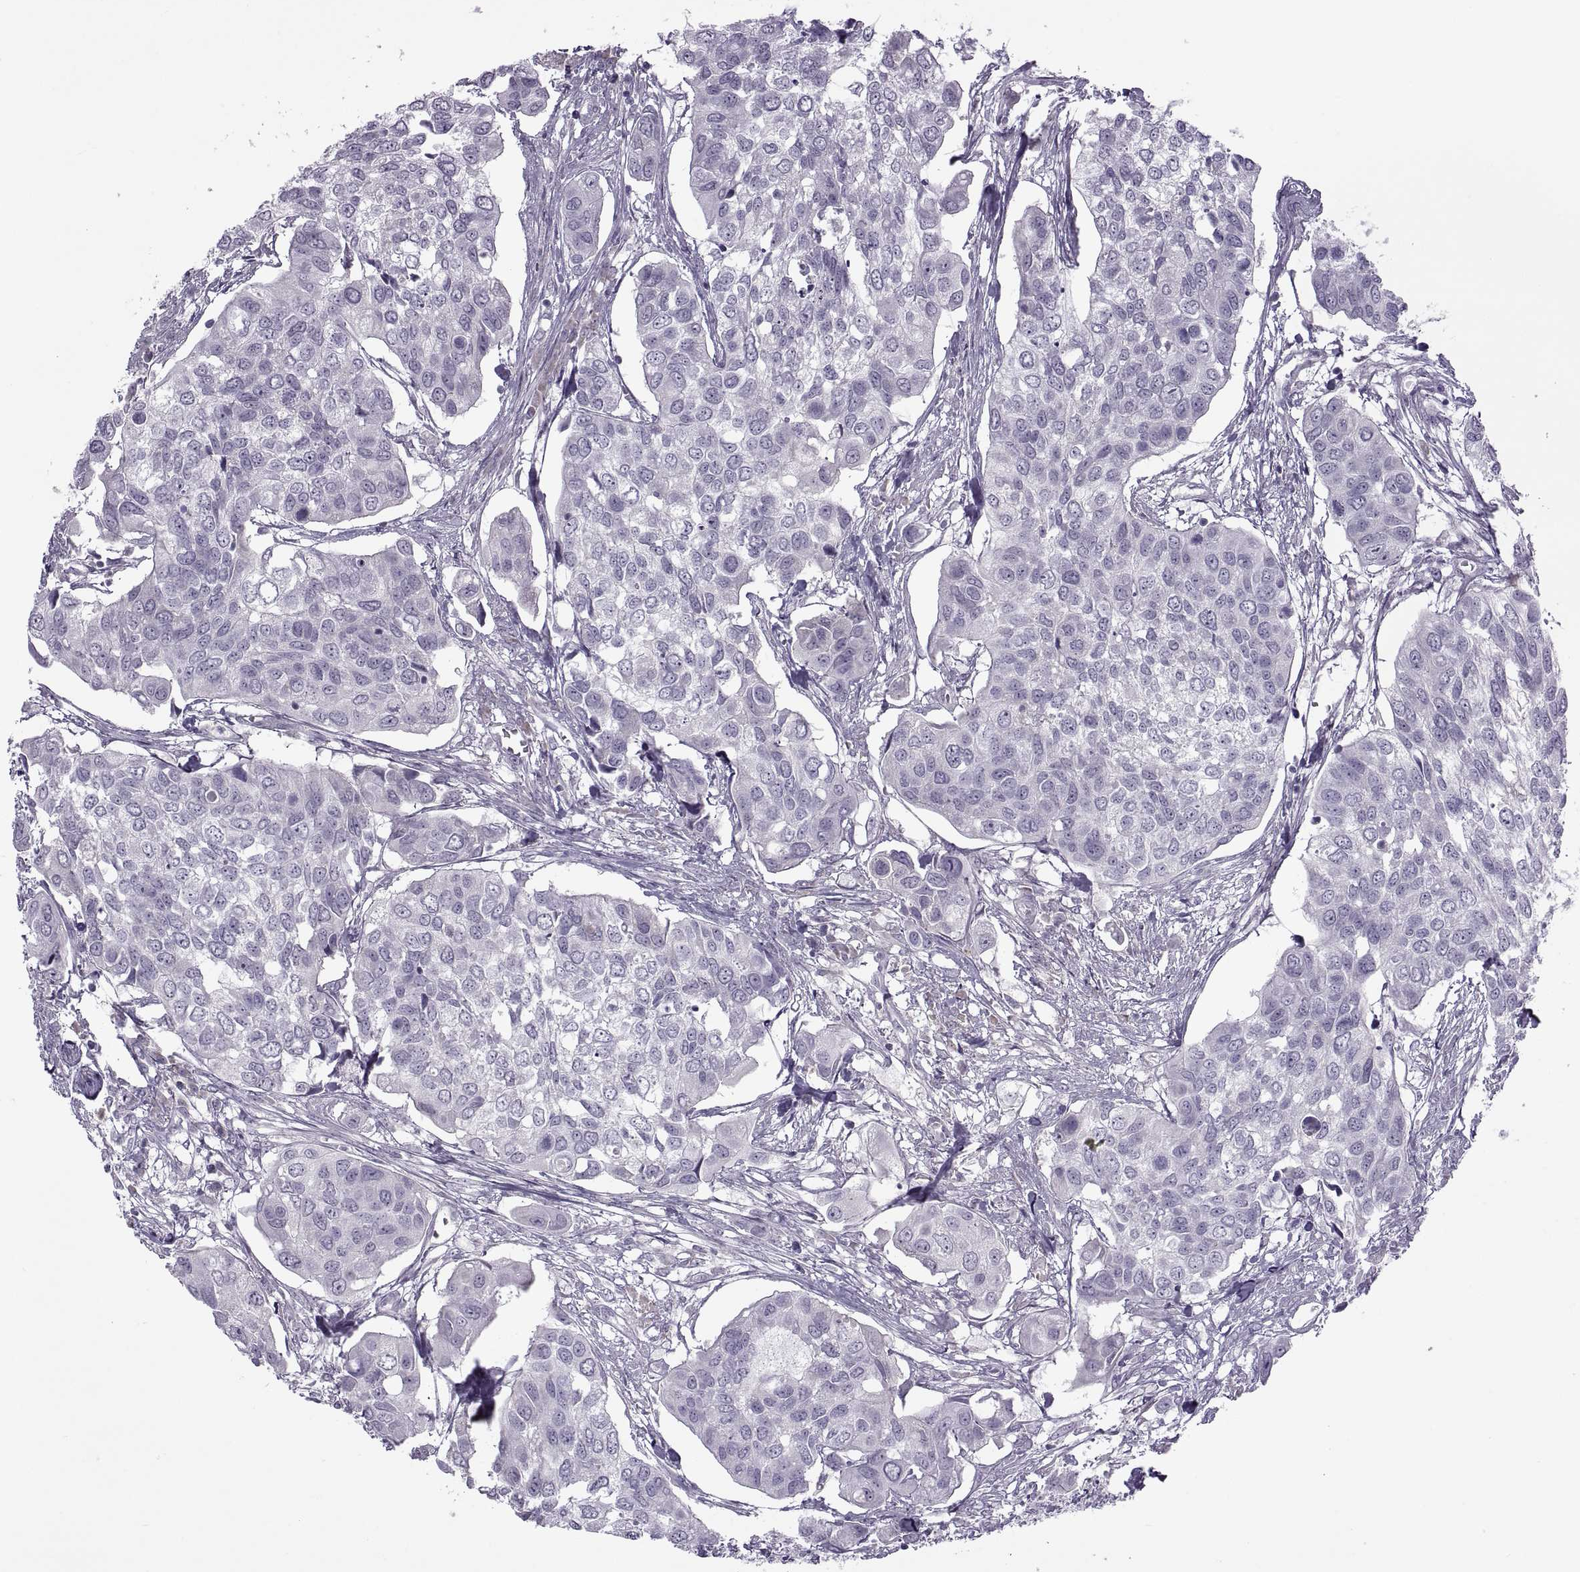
{"staining": {"intensity": "negative", "quantity": "none", "location": "none"}, "tissue": "urothelial cancer", "cell_type": "Tumor cells", "image_type": "cancer", "snomed": [{"axis": "morphology", "description": "Urothelial carcinoma, High grade"}, {"axis": "topography", "description": "Urinary bladder"}], "caption": "Immunohistochemistry (IHC) of human high-grade urothelial carcinoma demonstrates no positivity in tumor cells.", "gene": "RSPH6A", "patient": {"sex": "male", "age": 60}}